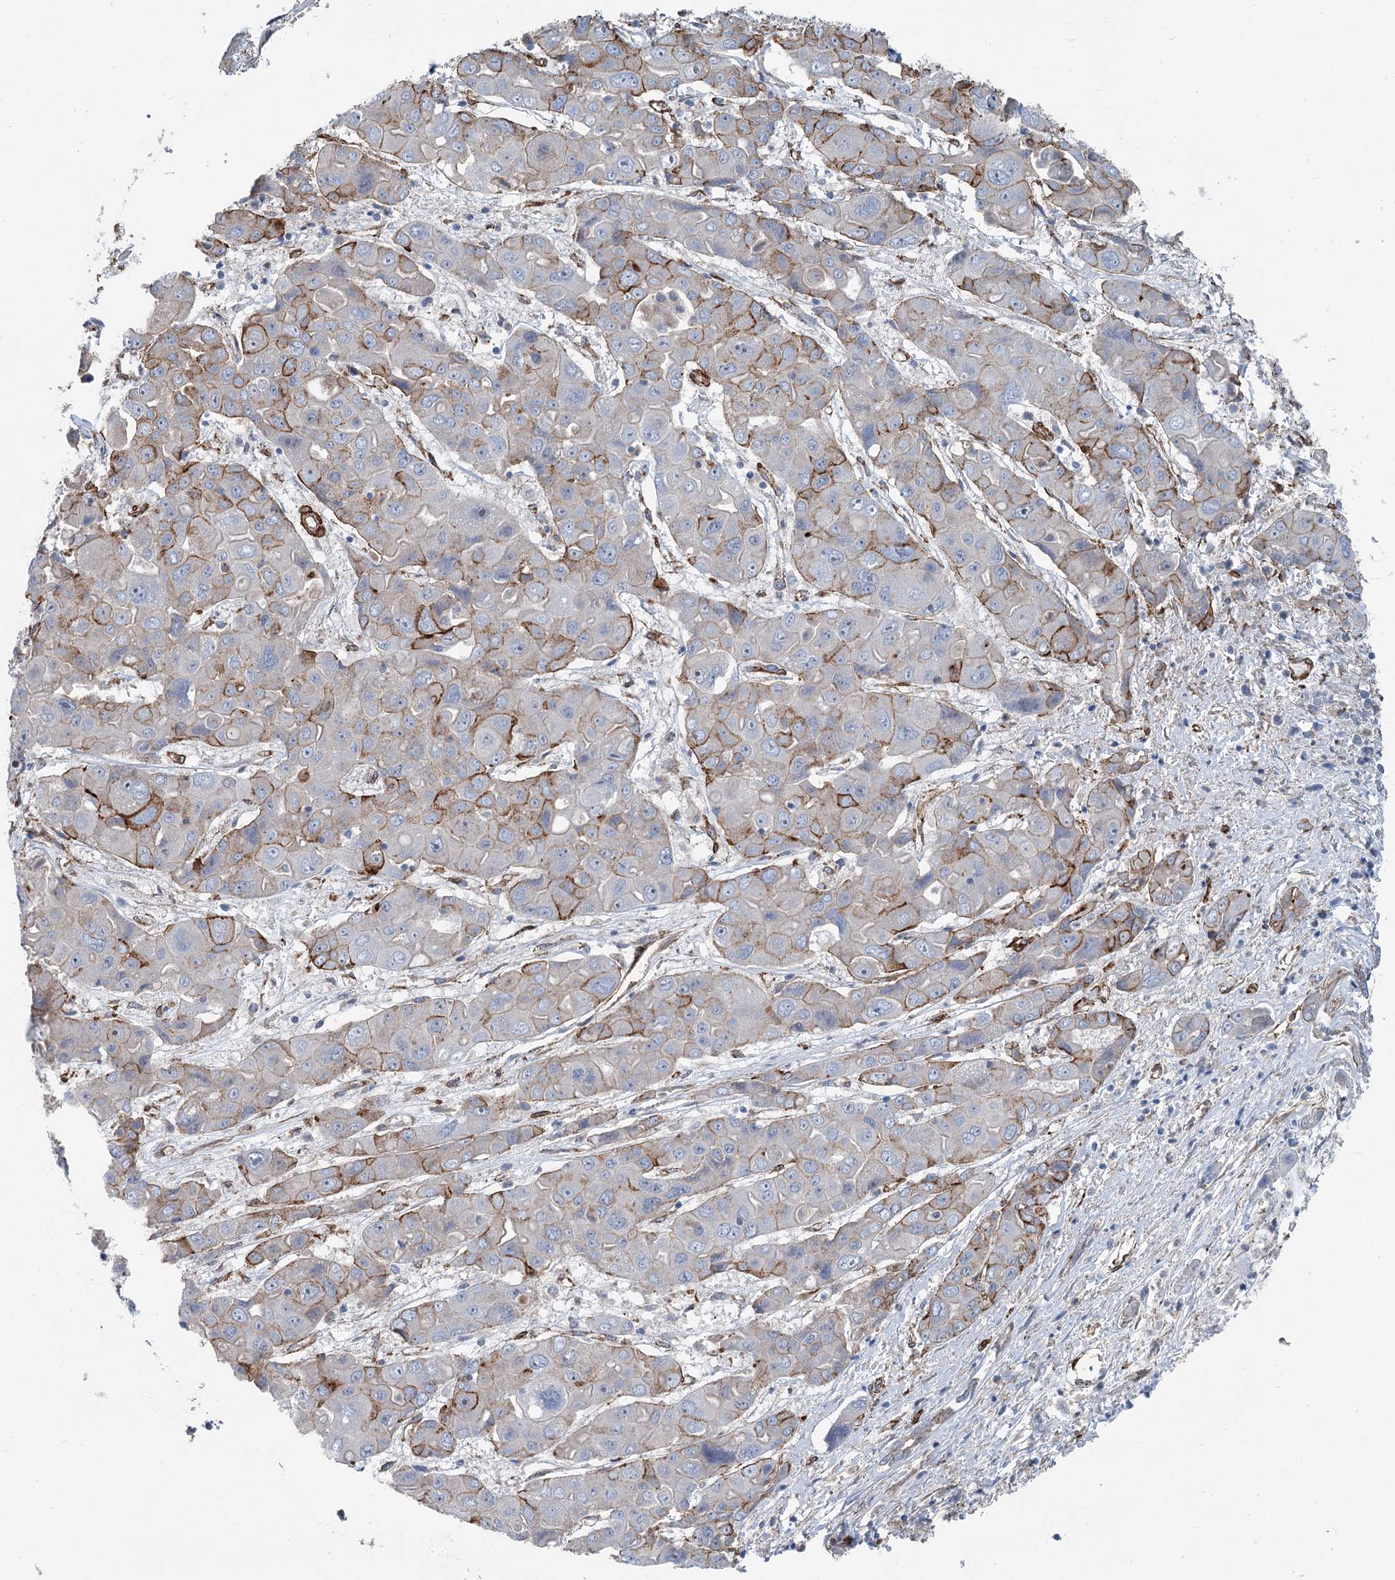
{"staining": {"intensity": "moderate", "quantity": "25%-75%", "location": "cytoplasmic/membranous"}, "tissue": "liver cancer", "cell_type": "Tumor cells", "image_type": "cancer", "snomed": [{"axis": "morphology", "description": "Cholangiocarcinoma"}, {"axis": "topography", "description": "Liver"}], "caption": "Liver cholangiocarcinoma was stained to show a protein in brown. There is medium levels of moderate cytoplasmic/membranous expression in approximately 25%-75% of tumor cells.", "gene": "IQSEC1", "patient": {"sex": "male", "age": 67}}